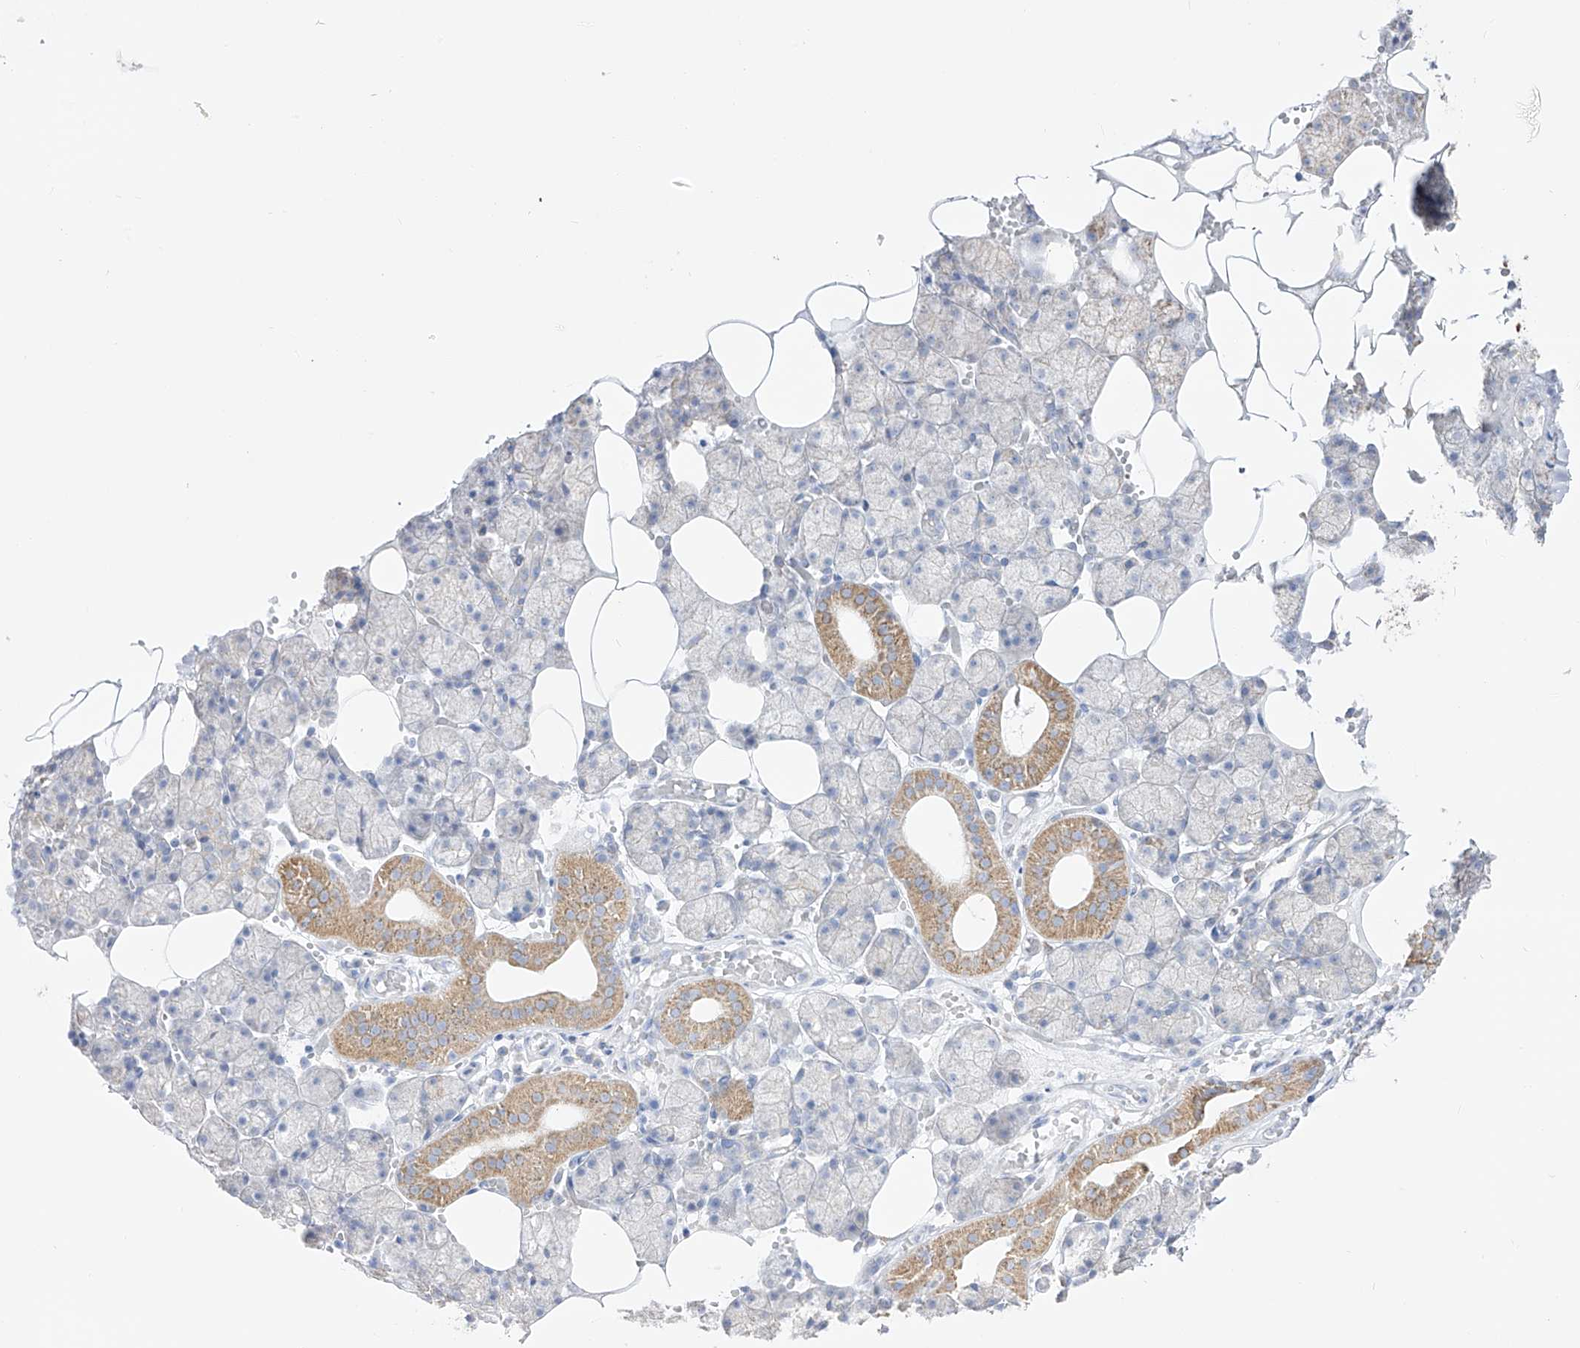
{"staining": {"intensity": "moderate", "quantity": "<25%", "location": "cytoplasmic/membranous"}, "tissue": "salivary gland", "cell_type": "Glandular cells", "image_type": "normal", "snomed": [{"axis": "morphology", "description": "Normal tissue, NOS"}, {"axis": "topography", "description": "Salivary gland"}], "caption": "Protein expression analysis of unremarkable salivary gland demonstrates moderate cytoplasmic/membranous staining in about <25% of glandular cells.", "gene": "RCHY1", "patient": {"sex": "male", "age": 62}}